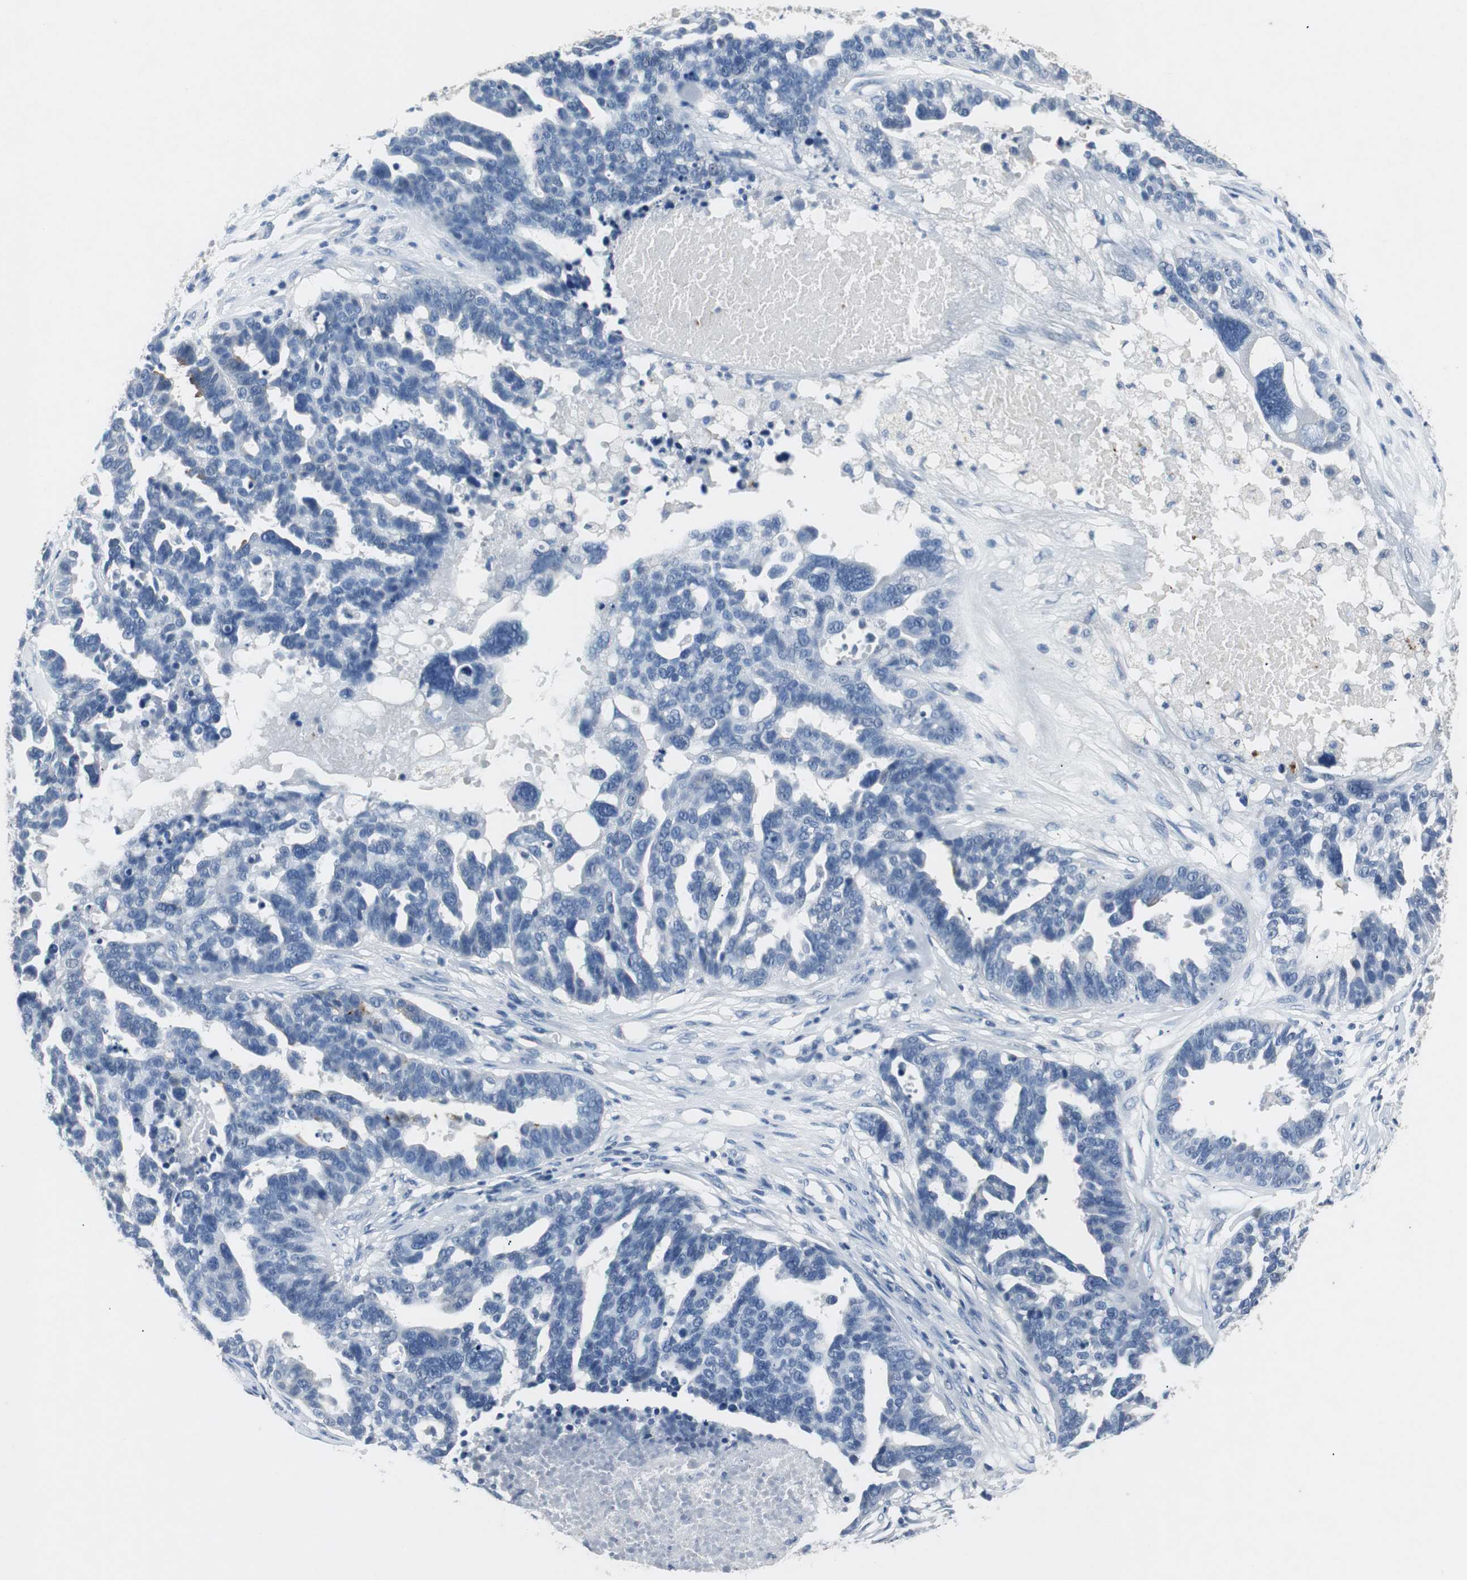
{"staining": {"intensity": "negative", "quantity": "none", "location": "none"}, "tissue": "ovarian cancer", "cell_type": "Tumor cells", "image_type": "cancer", "snomed": [{"axis": "morphology", "description": "Cystadenocarcinoma, serous, NOS"}, {"axis": "topography", "description": "Ovary"}], "caption": "The image reveals no significant positivity in tumor cells of ovarian serous cystadenocarcinoma.", "gene": "LRP2", "patient": {"sex": "female", "age": 59}}